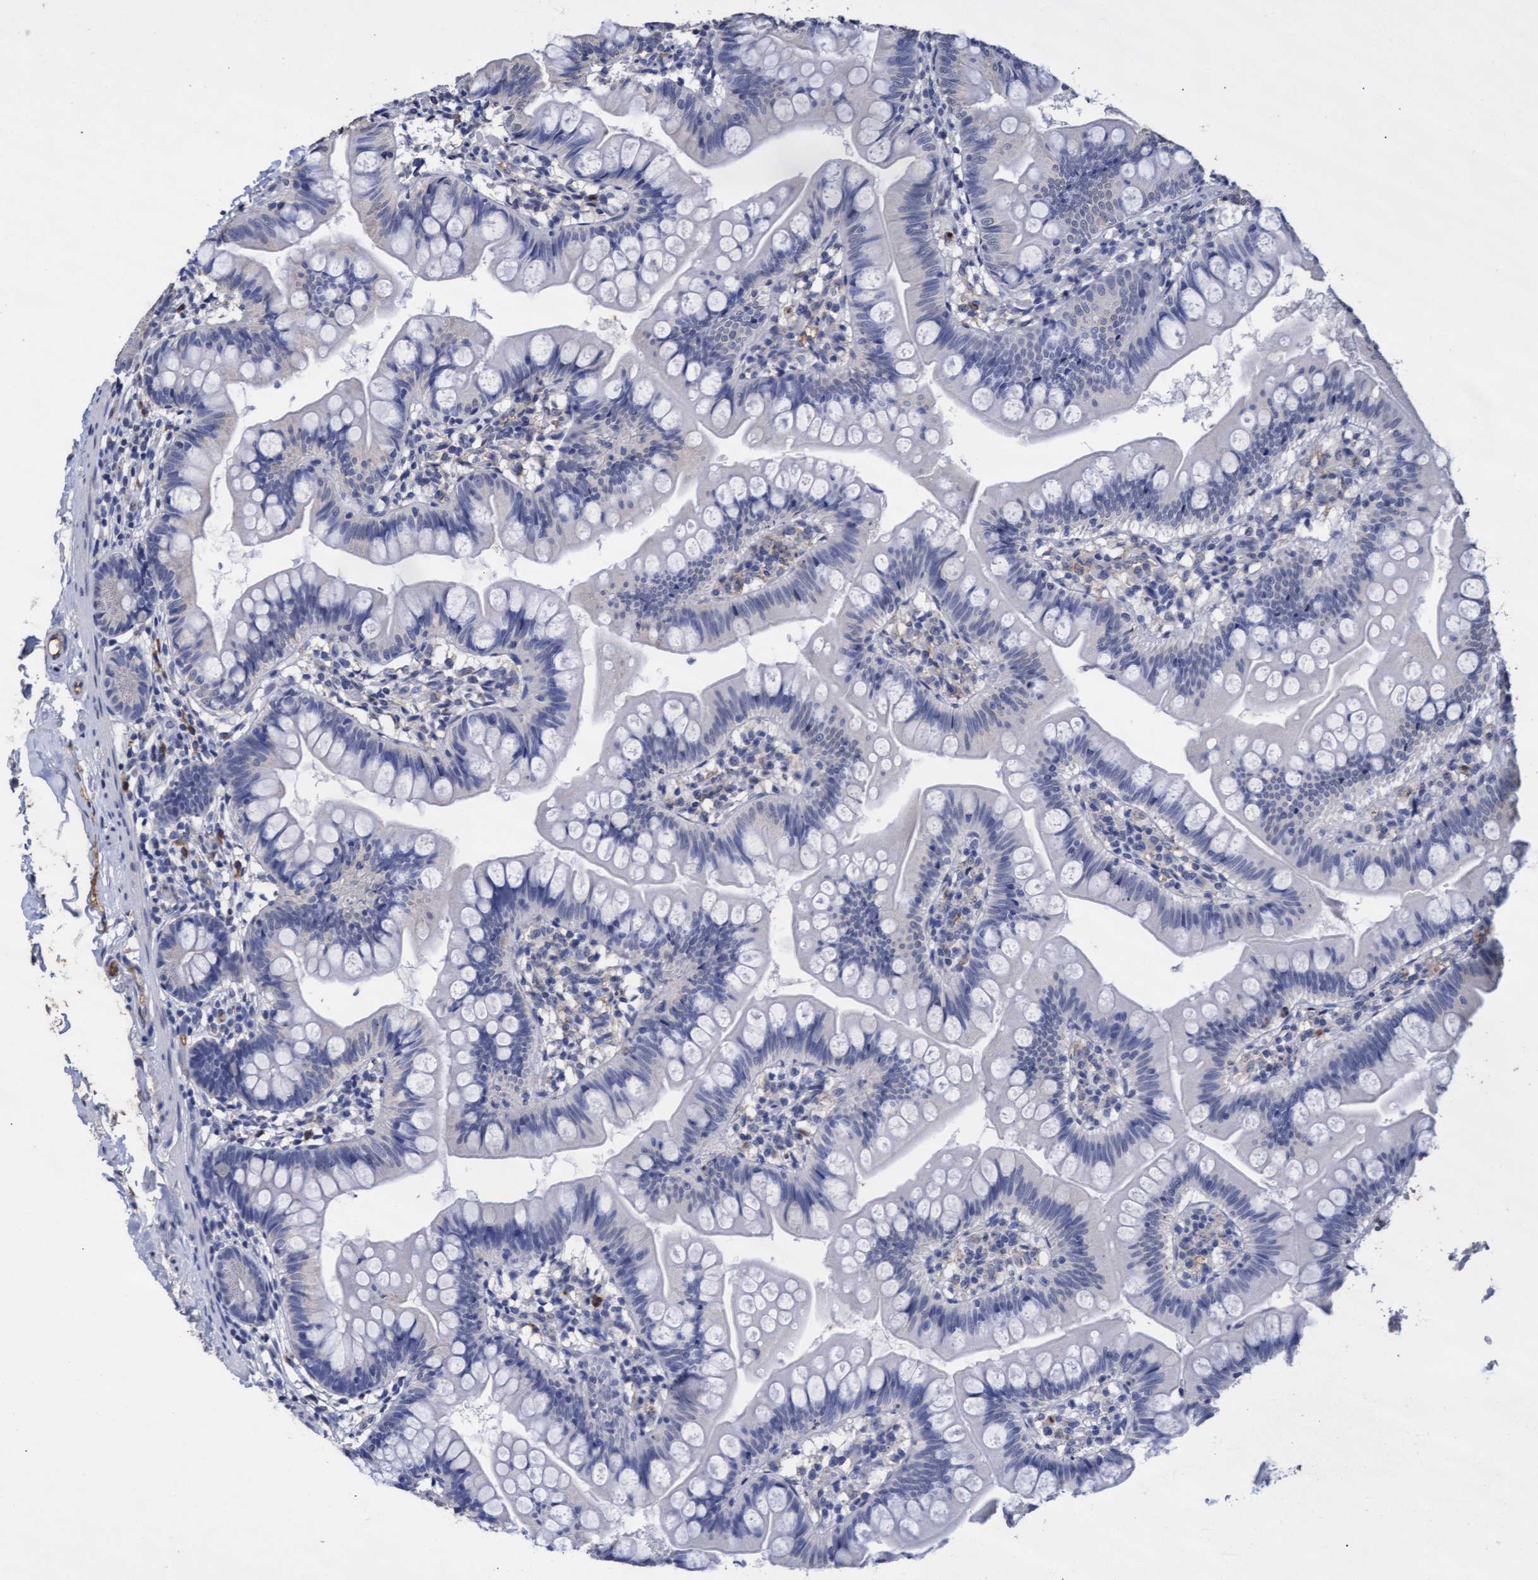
{"staining": {"intensity": "negative", "quantity": "none", "location": "none"}, "tissue": "small intestine", "cell_type": "Glandular cells", "image_type": "normal", "snomed": [{"axis": "morphology", "description": "Normal tissue, NOS"}, {"axis": "topography", "description": "Small intestine"}], "caption": "Unremarkable small intestine was stained to show a protein in brown. There is no significant staining in glandular cells.", "gene": "GPR39", "patient": {"sex": "male", "age": 7}}